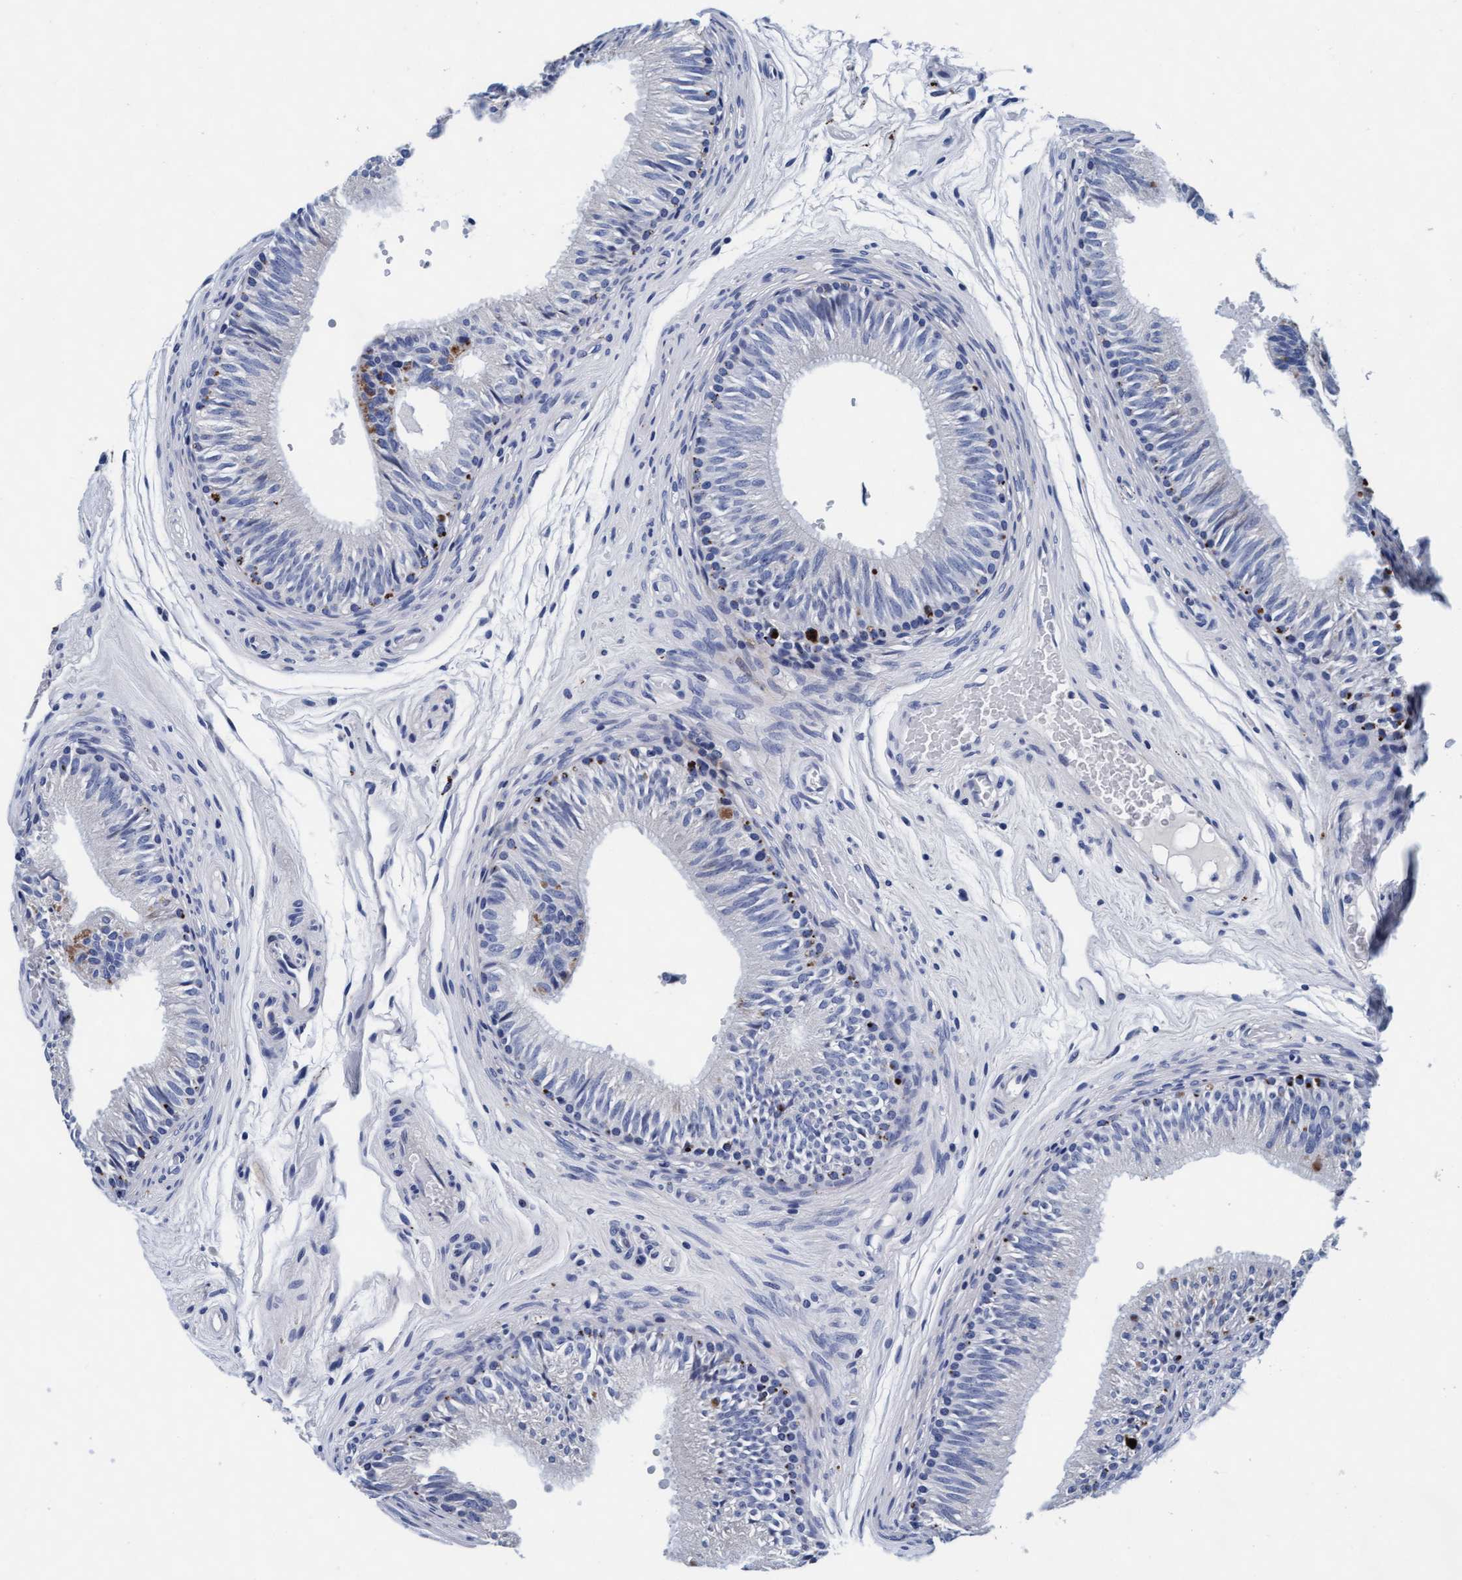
{"staining": {"intensity": "moderate", "quantity": "<25%", "location": "cytoplasmic/membranous"}, "tissue": "epididymis", "cell_type": "Glandular cells", "image_type": "normal", "snomed": [{"axis": "morphology", "description": "Normal tissue, NOS"}, {"axis": "topography", "description": "Epididymis"}], "caption": "Human epididymis stained with a brown dye displays moderate cytoplasmic/membranous positive staining in approximately <25% of glandular cells.", "gene": "ARSG", "patient": {"sex": "male", "age": 36}}